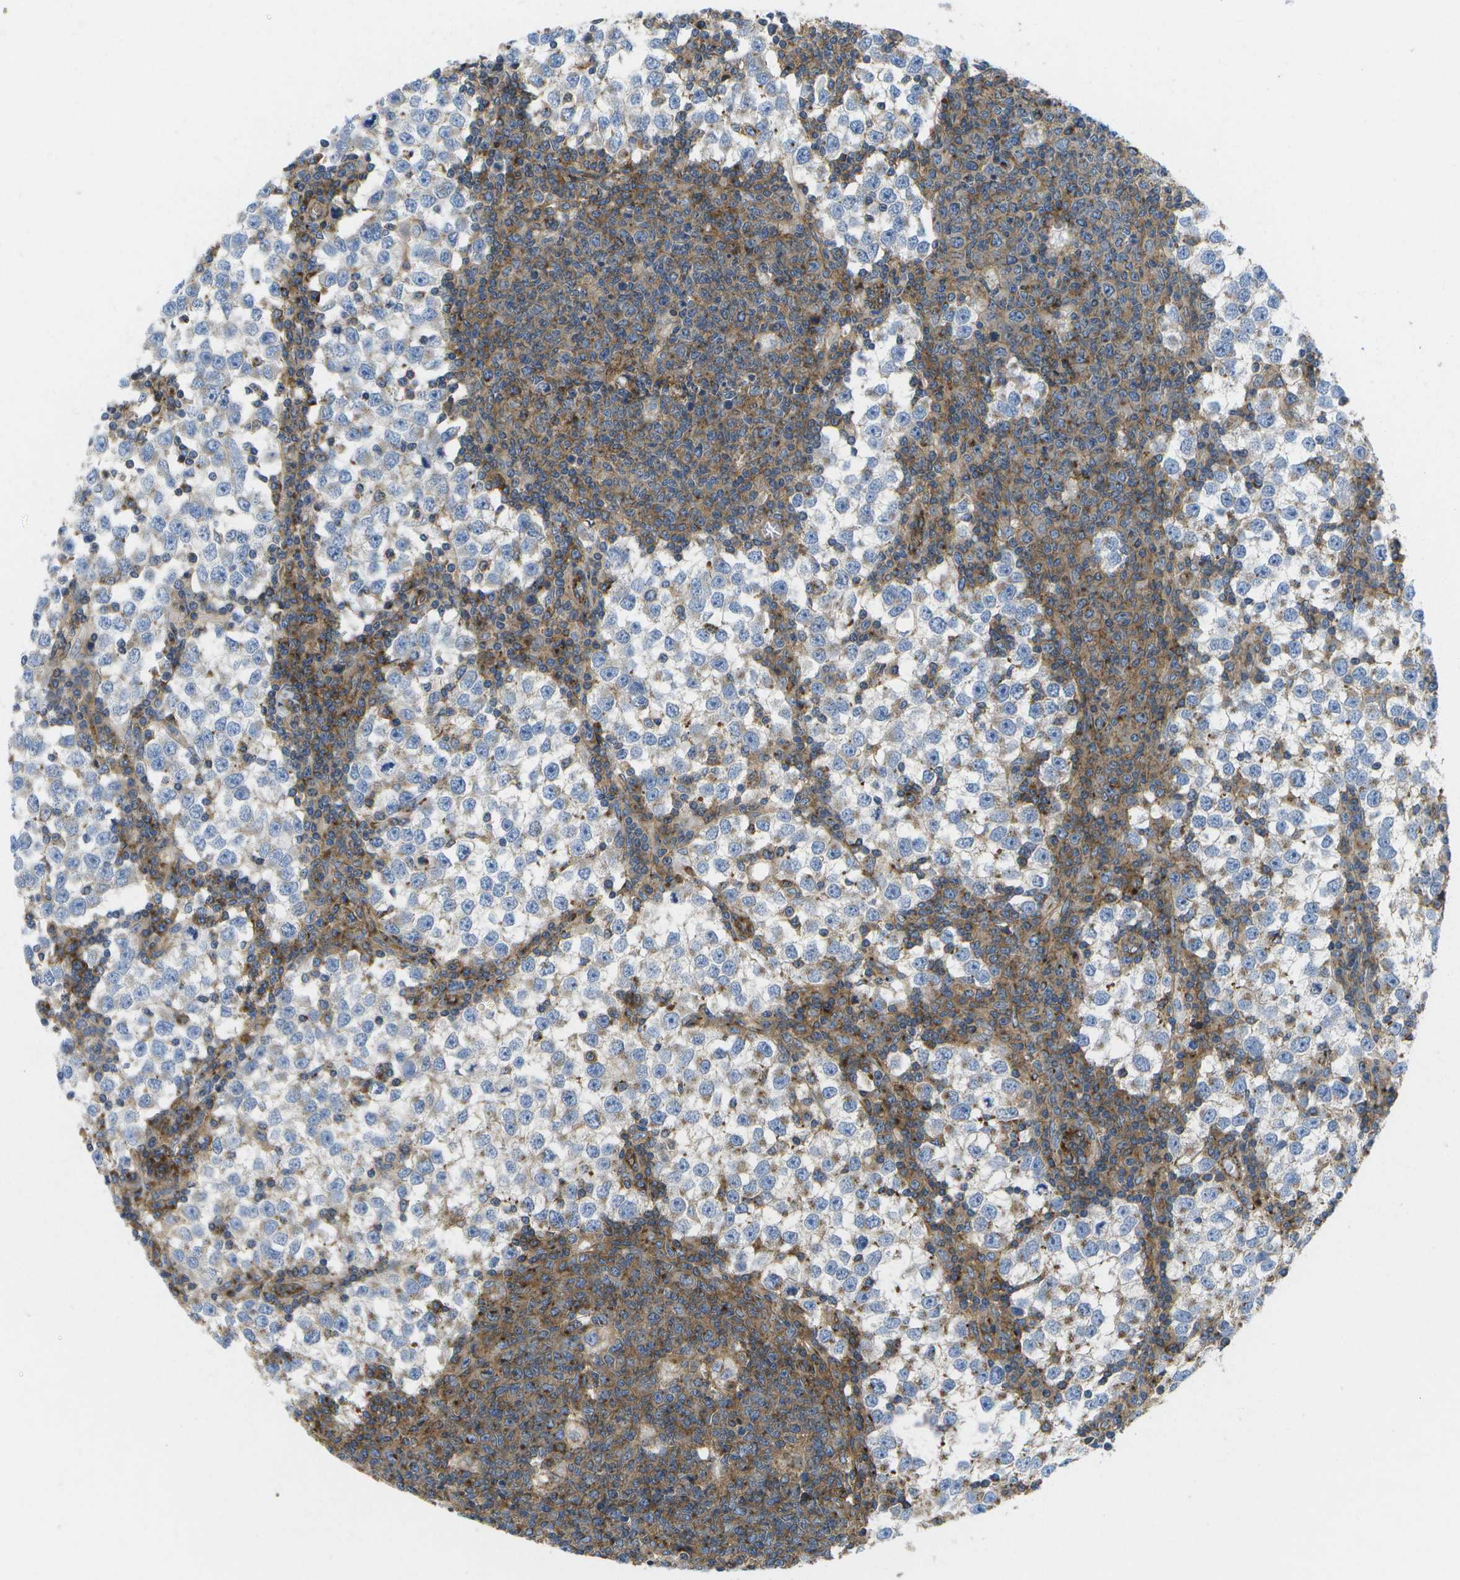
{"staining": {"intensity": "negative", "quantity": "none", "location": "none"}, "tissue": "testis cancer", "cell_type": "Tumor cells", "image_type": "cancer", "snomed": [{"axis": "morphology", "description": "Seminoma, NOS"}, {"axis": "topography", "description": "Testis"}], "caption": "This is an immunohistochemistry (IHC) image of human seminoma (testis). There is no positivity in tumor cells.", "gene": "BST2", "patient": {"sex": "male", "age": 65}}